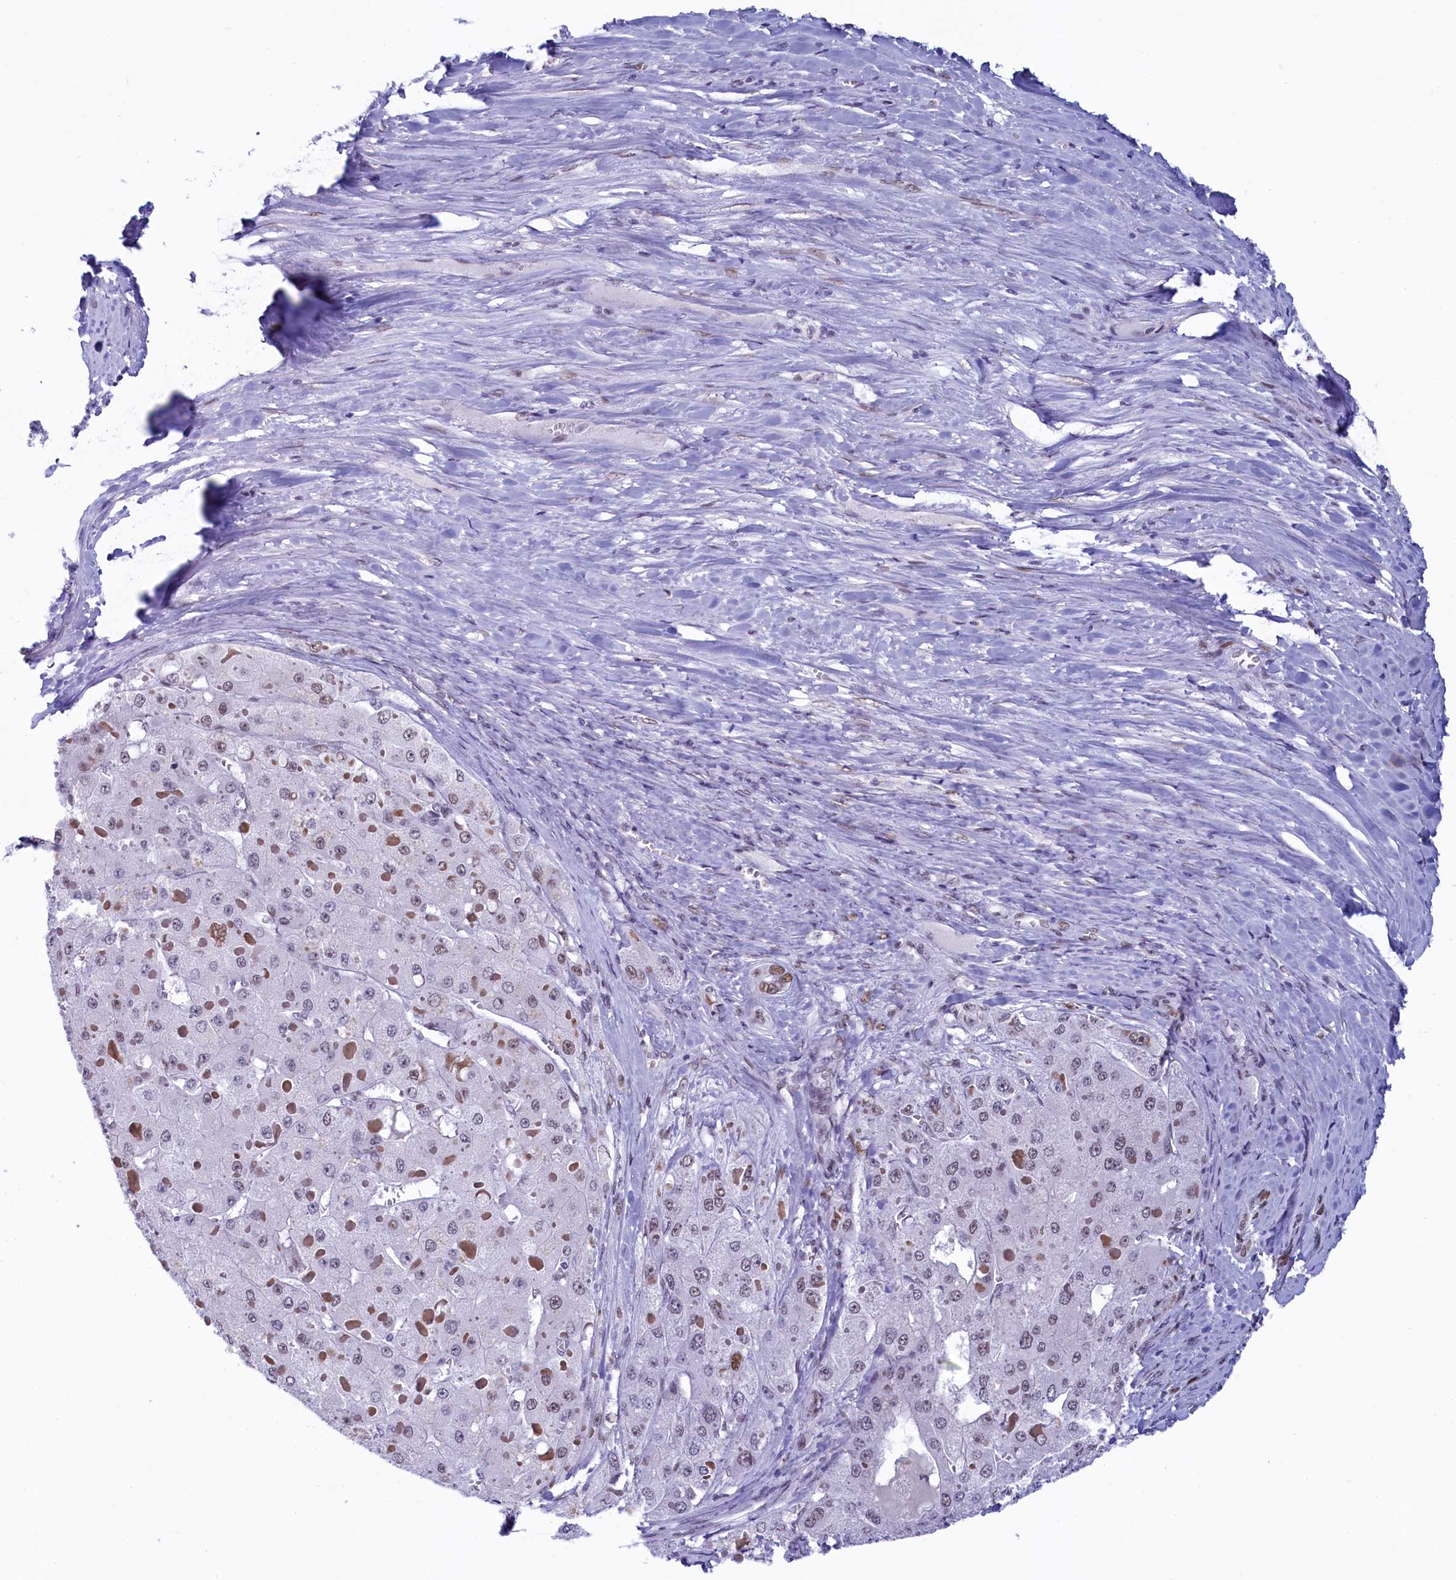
{"staining": {"intensity": "weak", "quantity": "<25%", "location": "nuclear"}, "tissue": "liver cancer", "cell_type": "Tumor cells", "image_type": "cancer", "snomed": [{"axis": "morphology", "description": "Carcinoma, Hepatocellular, NOS"}, {"axis": "topography", "description": "Liver"}], "caption": "Liver cancer (hepatocellular carcinoma) was stained to show a protein in brown. There is no significant positivity in tumor cells. (IHC, brightfield microscopy, high magnification).", "gene": "SUGP2", "patient": {"sex": "female", "age": 73}}